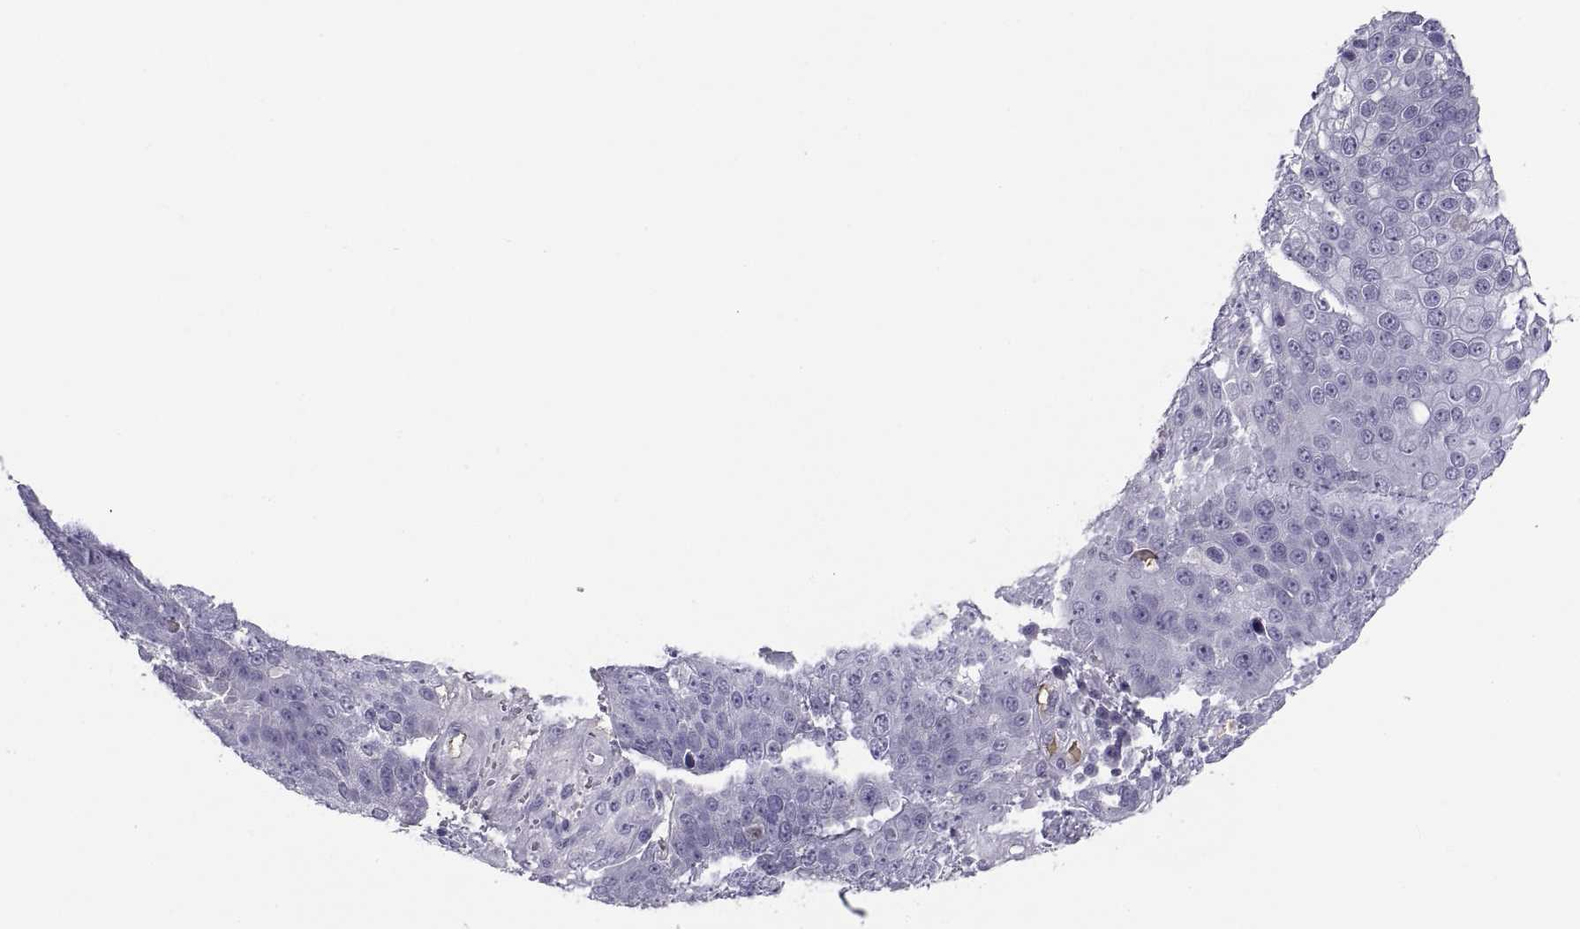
{"staining": {"intensity": "negative", "quantity": "none", "location": "none"}, "tissue": "skin cancer", "cell_type": "Tumor cells", "image_type": "cancer", "snomed": [{"axis": "morphology", "description": "Squamous cell carcinoma, NOS"}, {"axis": "topography", "description": "Skin"}], "caption": "DAB (3,3'-diaminobenzidine) immunohistochemical staining of squamous cell carcinoma (skin) displays no significant staining in tumor cells.", "gene": "MAGEB2", "patient": {"sex": "male", "age": 71}}